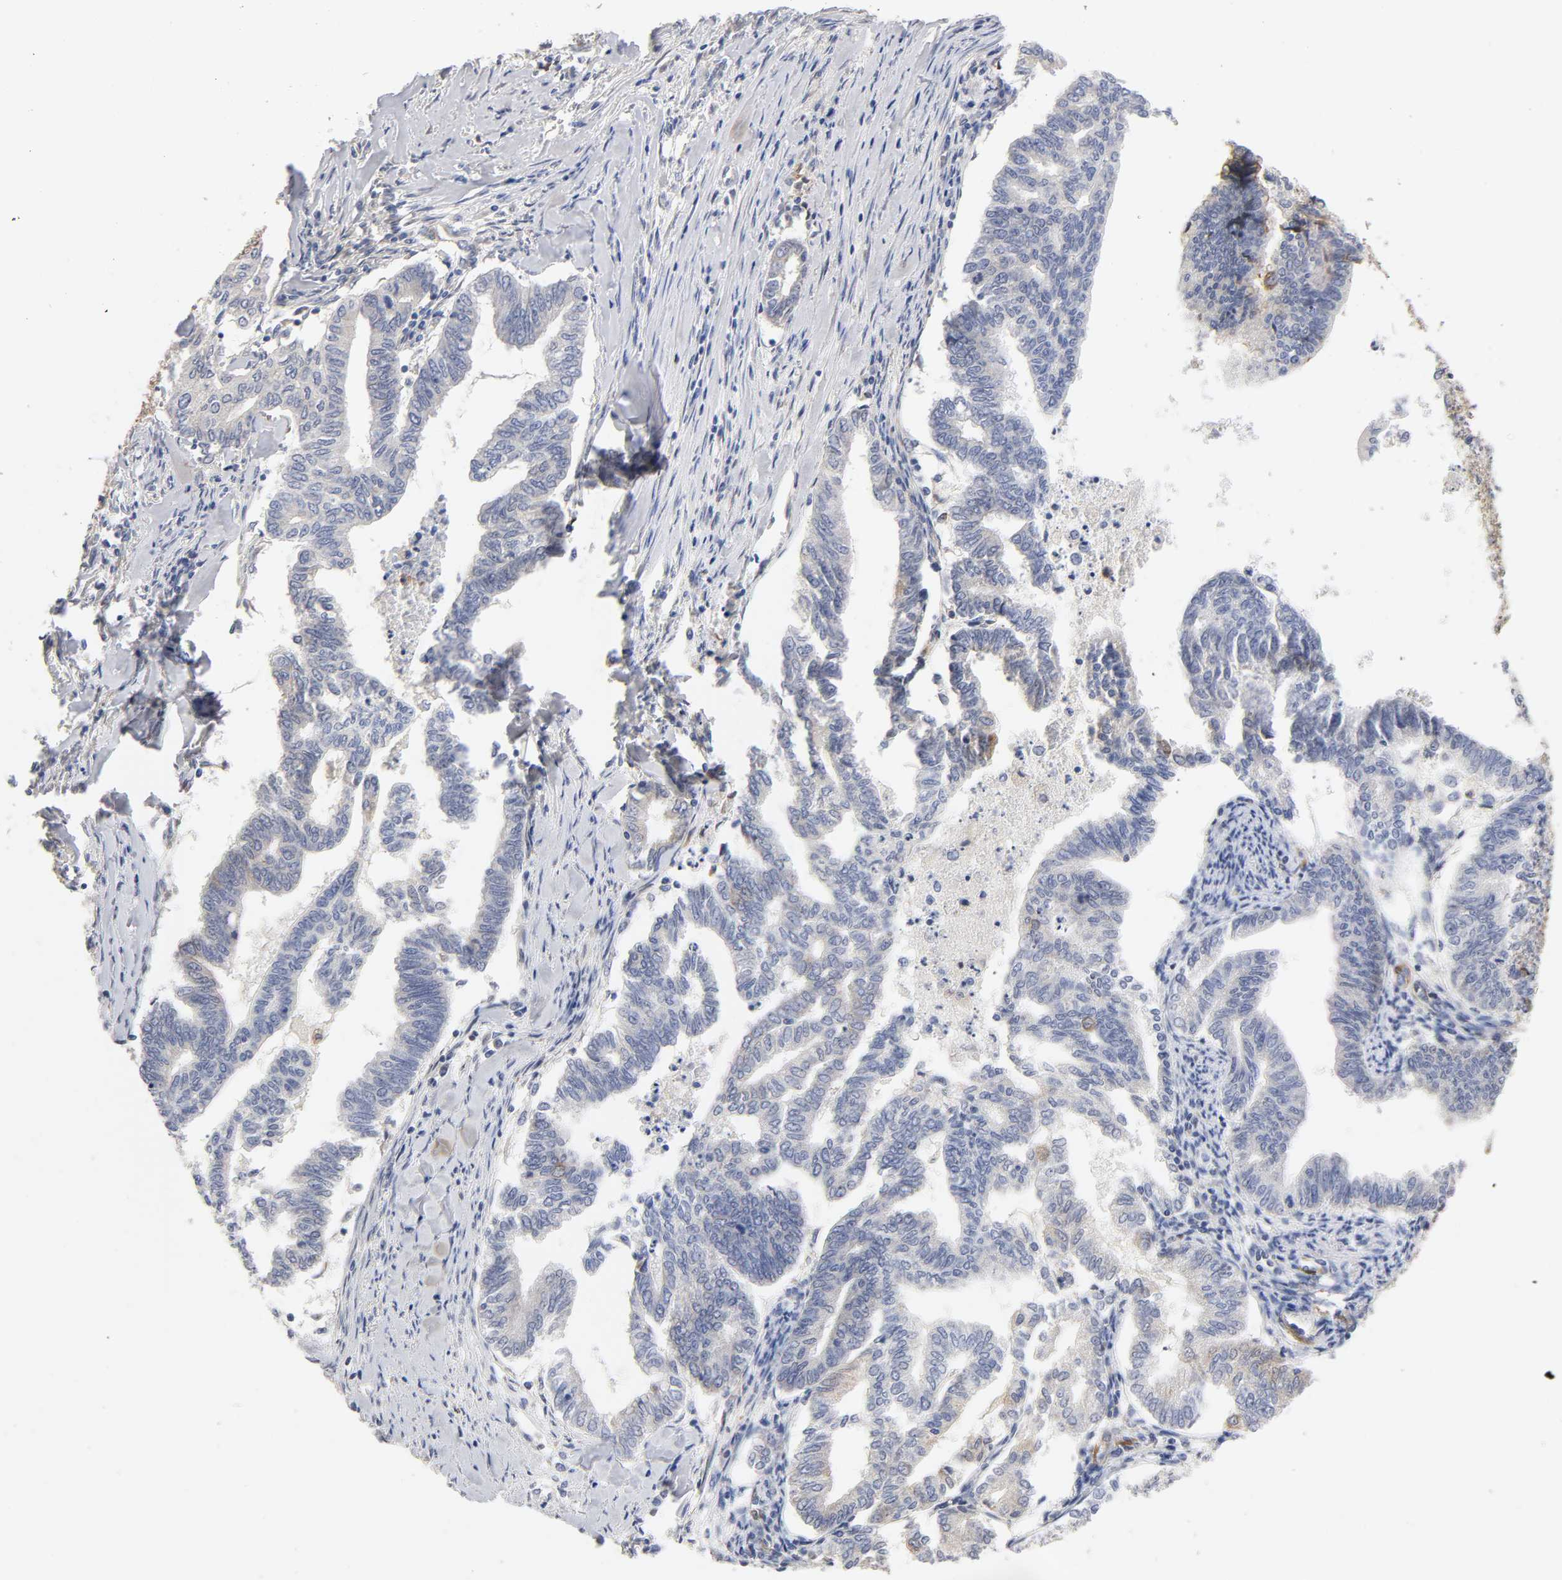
{"staining": {"intensity": "weak", "quantity": "<25%", "location": "cytoplasmic/membranous"}, "tissue": "endometrial cancer", "cell_type": "Tumor cells", "image_type": "cancer", "snomed": [{"axis": "morphology", "description": "Adenocarcinoma, NOS"}, {"axis": "topography", "description": "Endometrium"}], "caption": "Tumor cells are negative for brown protein staining in endometrial adenocarcinoma. The staining was performed using DAB (3,3'-diaminobenzidine) to visualize the protein expression in brown, while the nuclei were stained in blue with hematoxylin (Magnification: 20x).", "gene": "POR", "patient": {"sex": "female", "age": 79}}